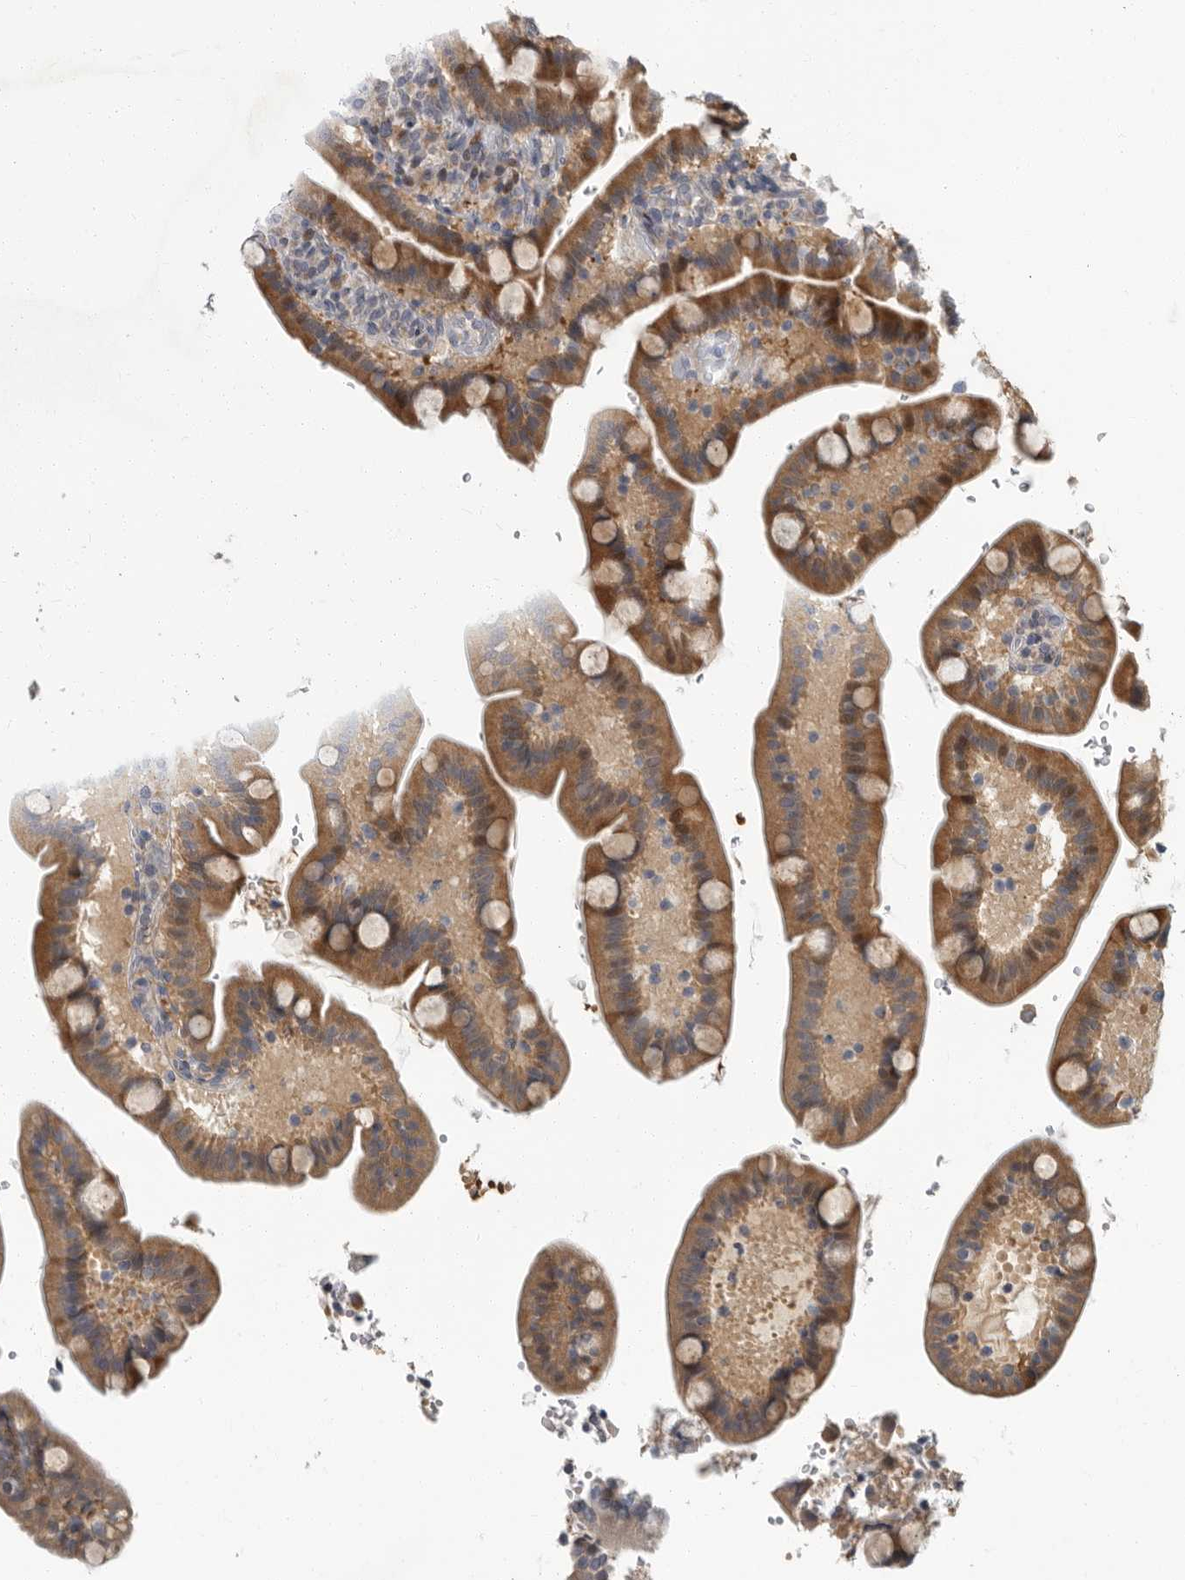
{"staining": {"intensity": "moderate", "quantity": ">75%", "location": "cytoplasmic/membranous"}, "tissue": "duodenum", "cell_type": "Glandular cells", "image_type": "normal", "snomed": [{"axis": "morphology", "description": "Normal tissue, NOS"}, {"axis": "topography", "description": "Duodenum"}], "caption": "Protein staining displays moderate cytoplasmic/membranous staining in about >75% of glandular cells in benign duodenum.", "gene": "PDE7A", "patient": {"sex": "male", "age": 54}}